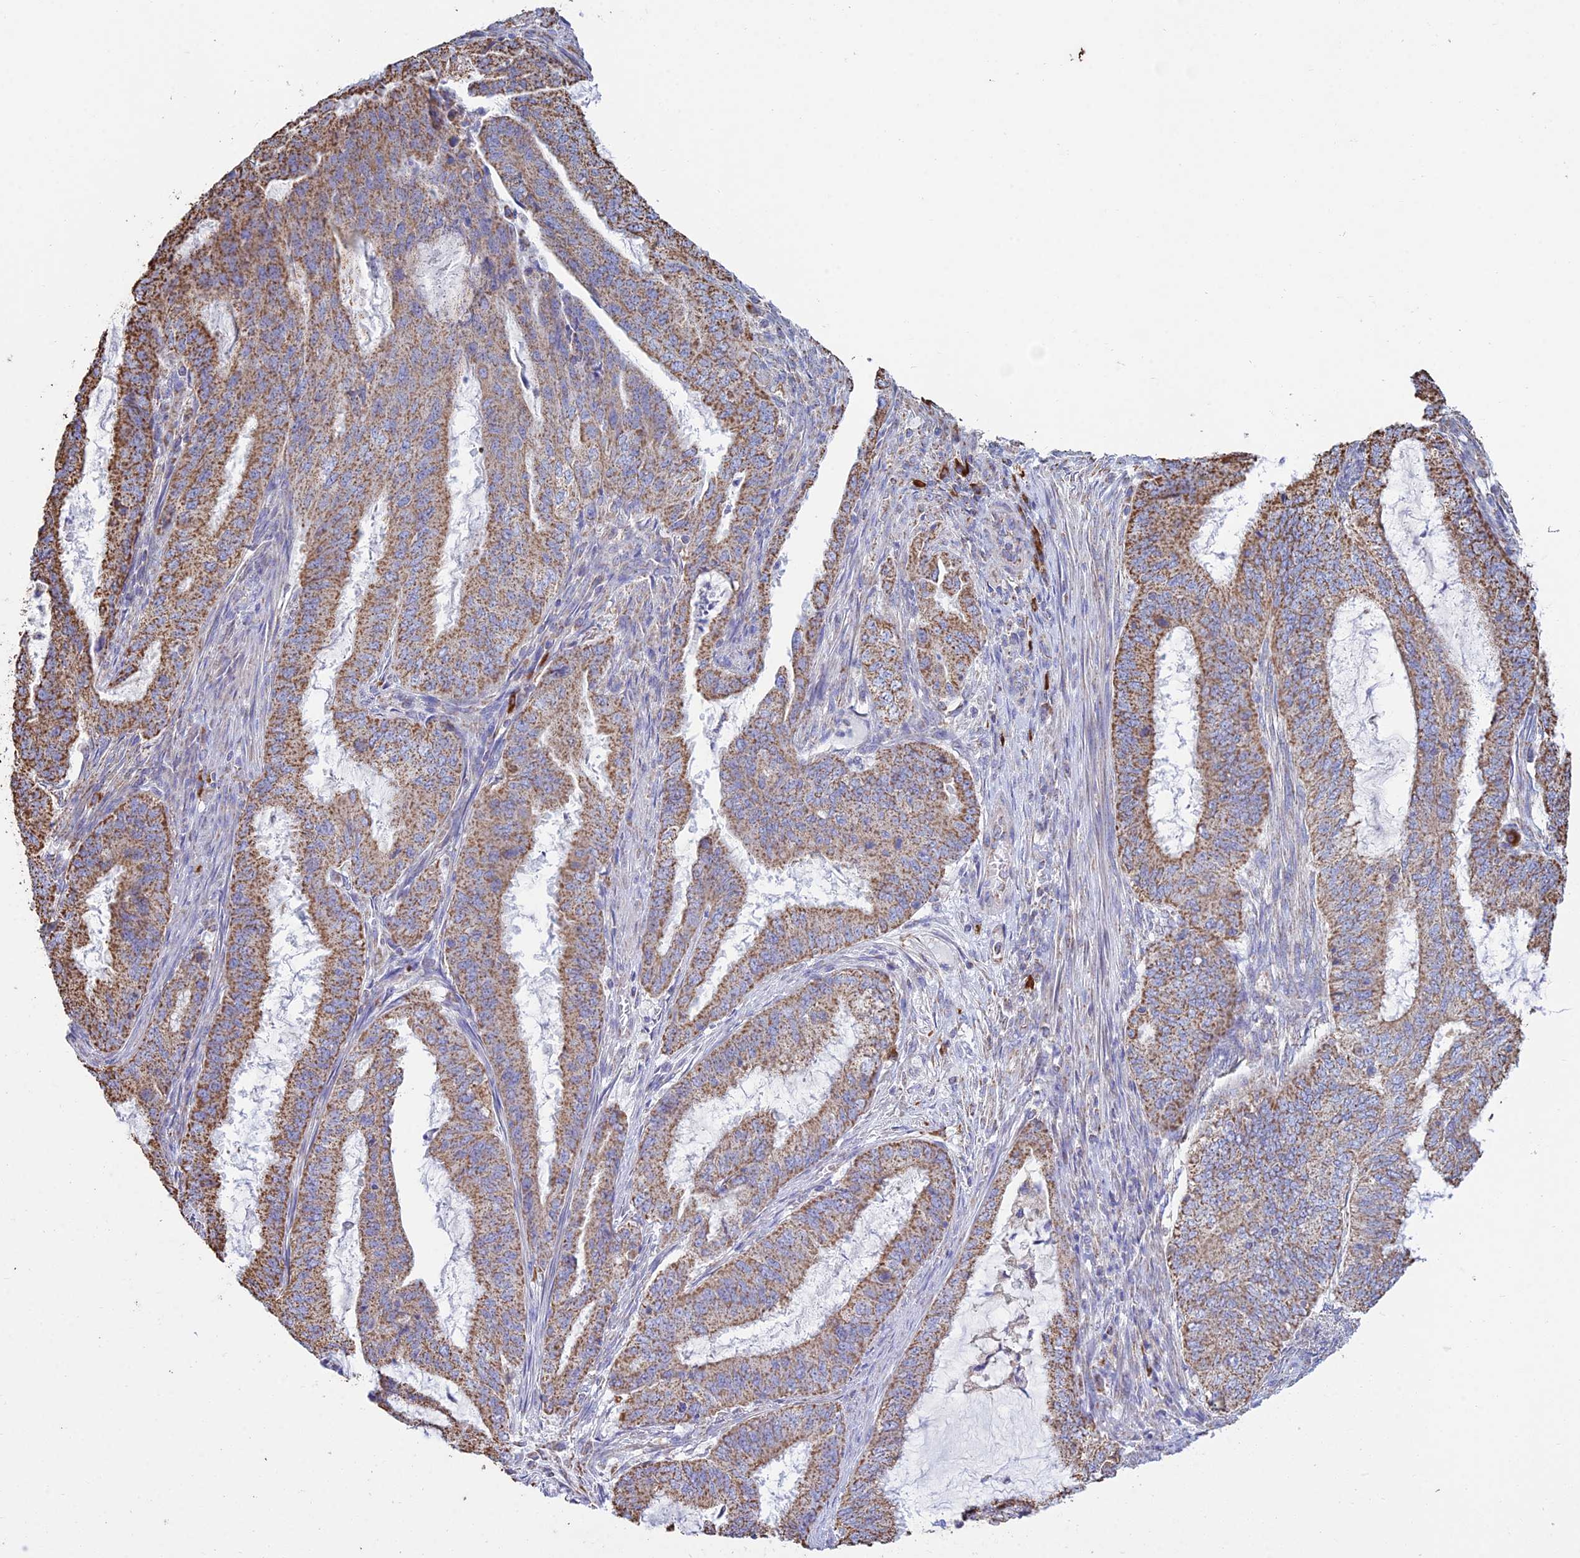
{"staining": {"intensity": "moderate", "quantity": ">75%", "location": "cytoplasmic/membranous"}, "tissue": "endometrial cancer", "cell_type": "Tumor cells", "image_type": "cancer", "snomed": [{"axis": "morphology", "description": "Adenocarcinoma, NOS"}, {"axis": "topography", "description": "Endometrium"}], "caption": "Adenocarcinoma (endometrial) stained with a protein marker shows moderate staining in tumor cells.", "gene": "OR2W3", "patient": {"sex": "female", "age": 51}}